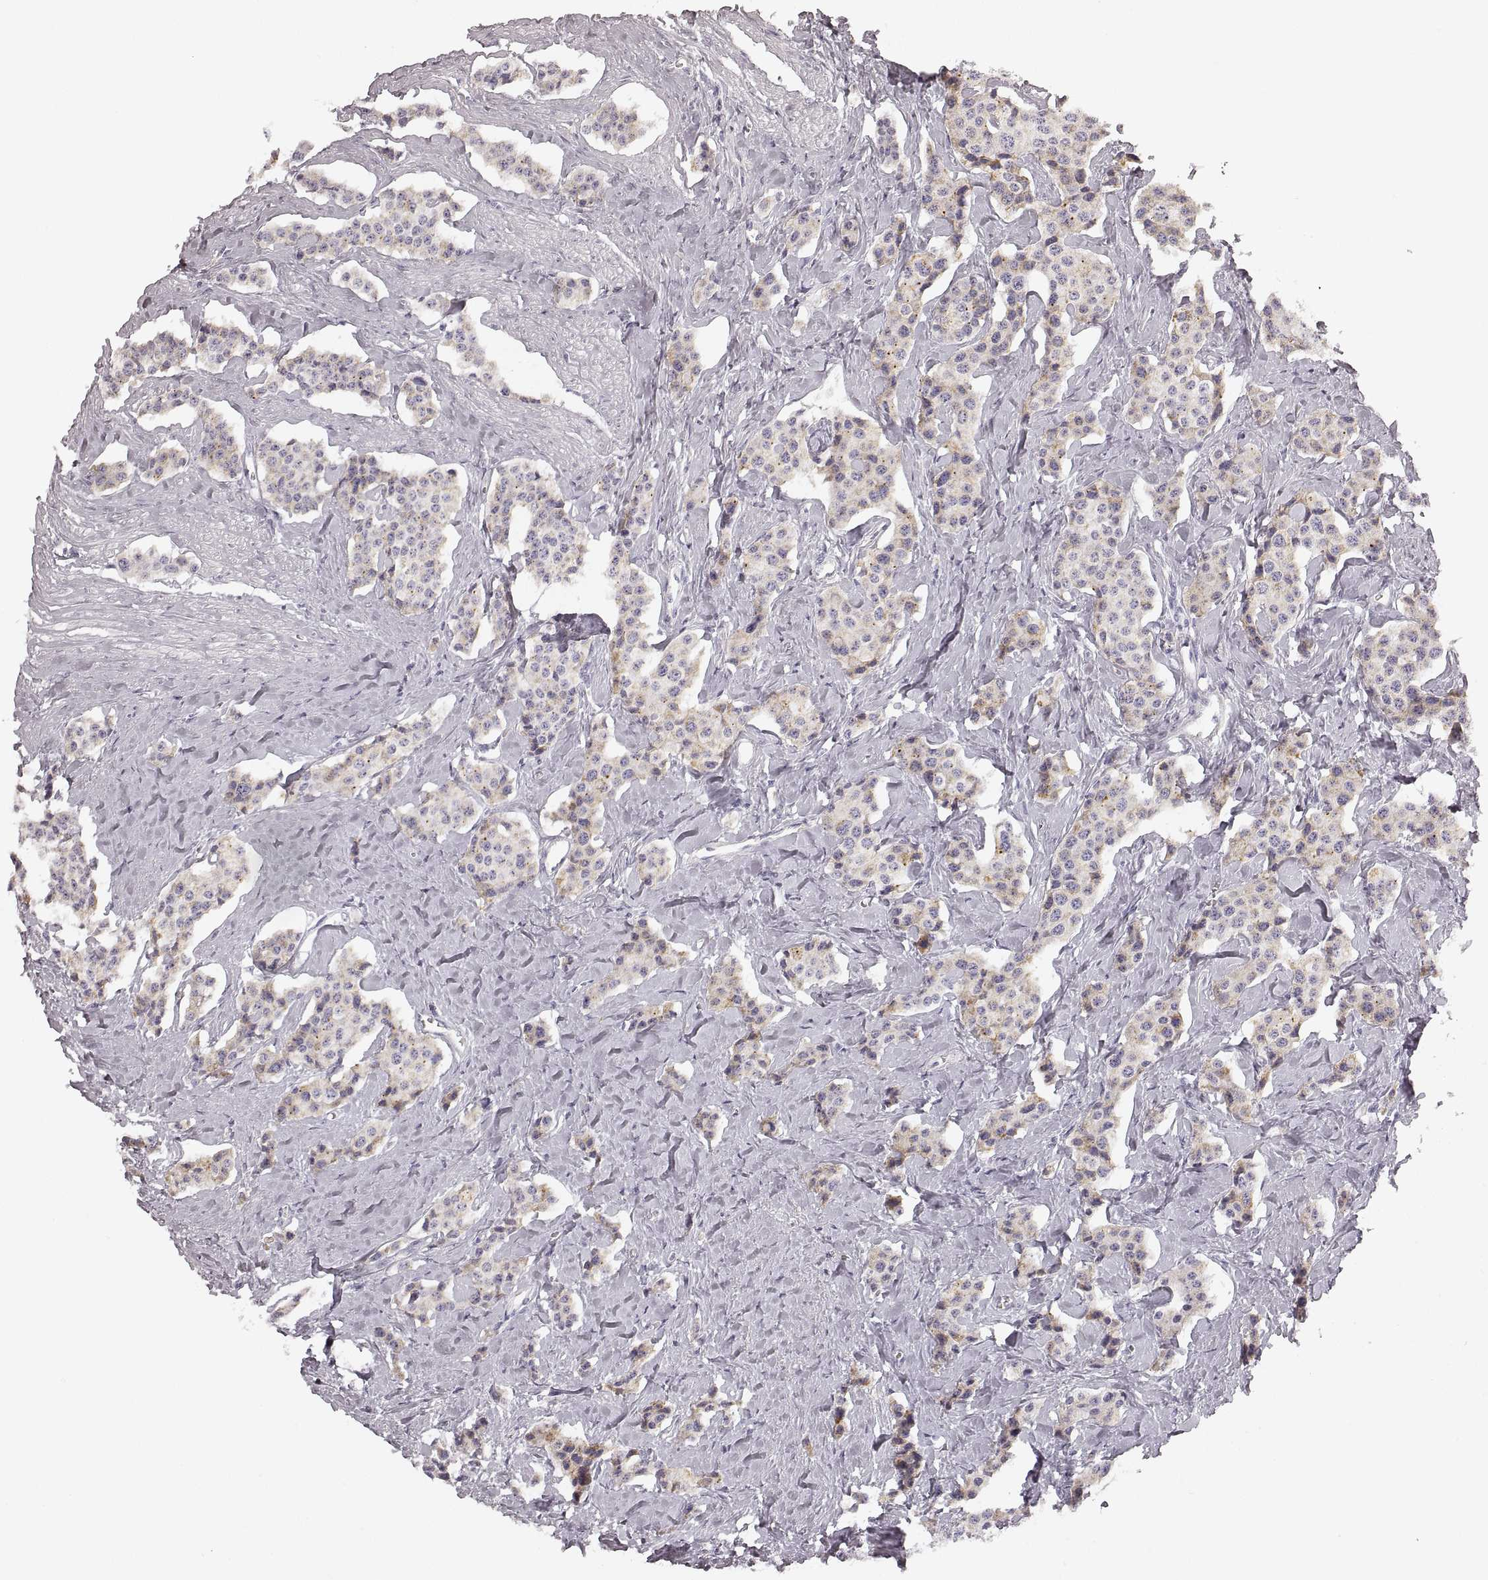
{"staining": {"intensity": "weak", "quantity": ">75%", "location": "cytoplasmic/membranous"}, "tissue": "carcinoid", "cell_type": "Tumor cells", "image_type": "cancer", "snomed": [{"axis": "morphology", "description": "Carcinoid, malignant, NOS"}, {"axis": "topography", "description": "Small intestine"}], "caption": "Carcinoid (malignant) stained for a protein (brown) demonstrates weak cytoplasmic/membranous positive positivity in about >75% of tumor cells.", "gene": "RDH13", "patient": {"sex": "female", "age": 64}}